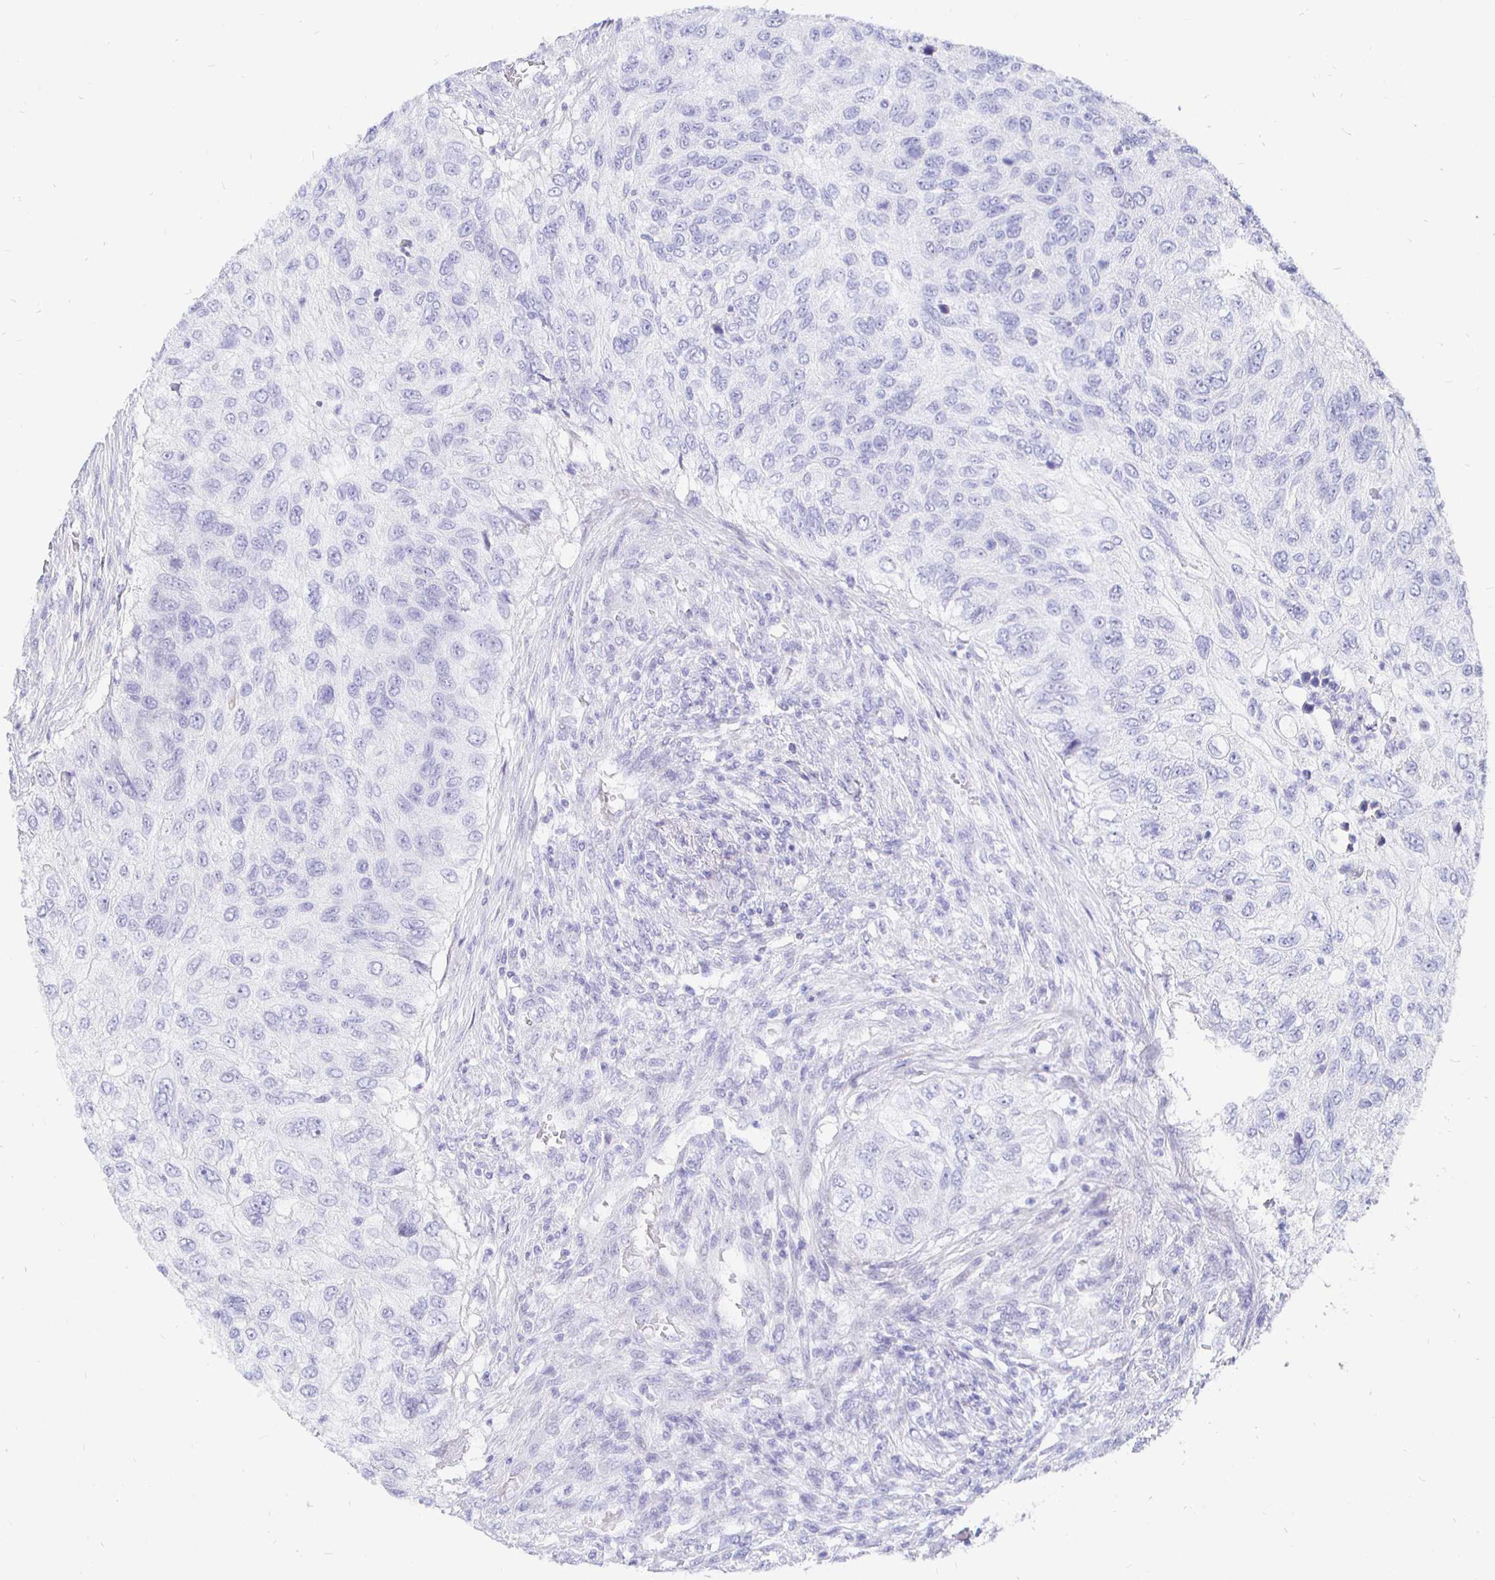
{"staining": {"intensity": "negative", "quantity": "none", "location": "none"}, "tissue": "urothelial cancer", "cell_type": "Tumor cells", "image_type": "cancer", "snomed": [{"axis": "morphology", "description": "Urothelial carcinoma, High grade"}, {"axis": "topography", "description": "Urinary bladder"}], "caption": "High power microscopy photomicrograph of an IHC photomicrograph of high-grade urothelial carcinoma, revealing no significant expression in tumor cells.", "gene": "CR2", "patient": {"sex": "female", "age": 60}}